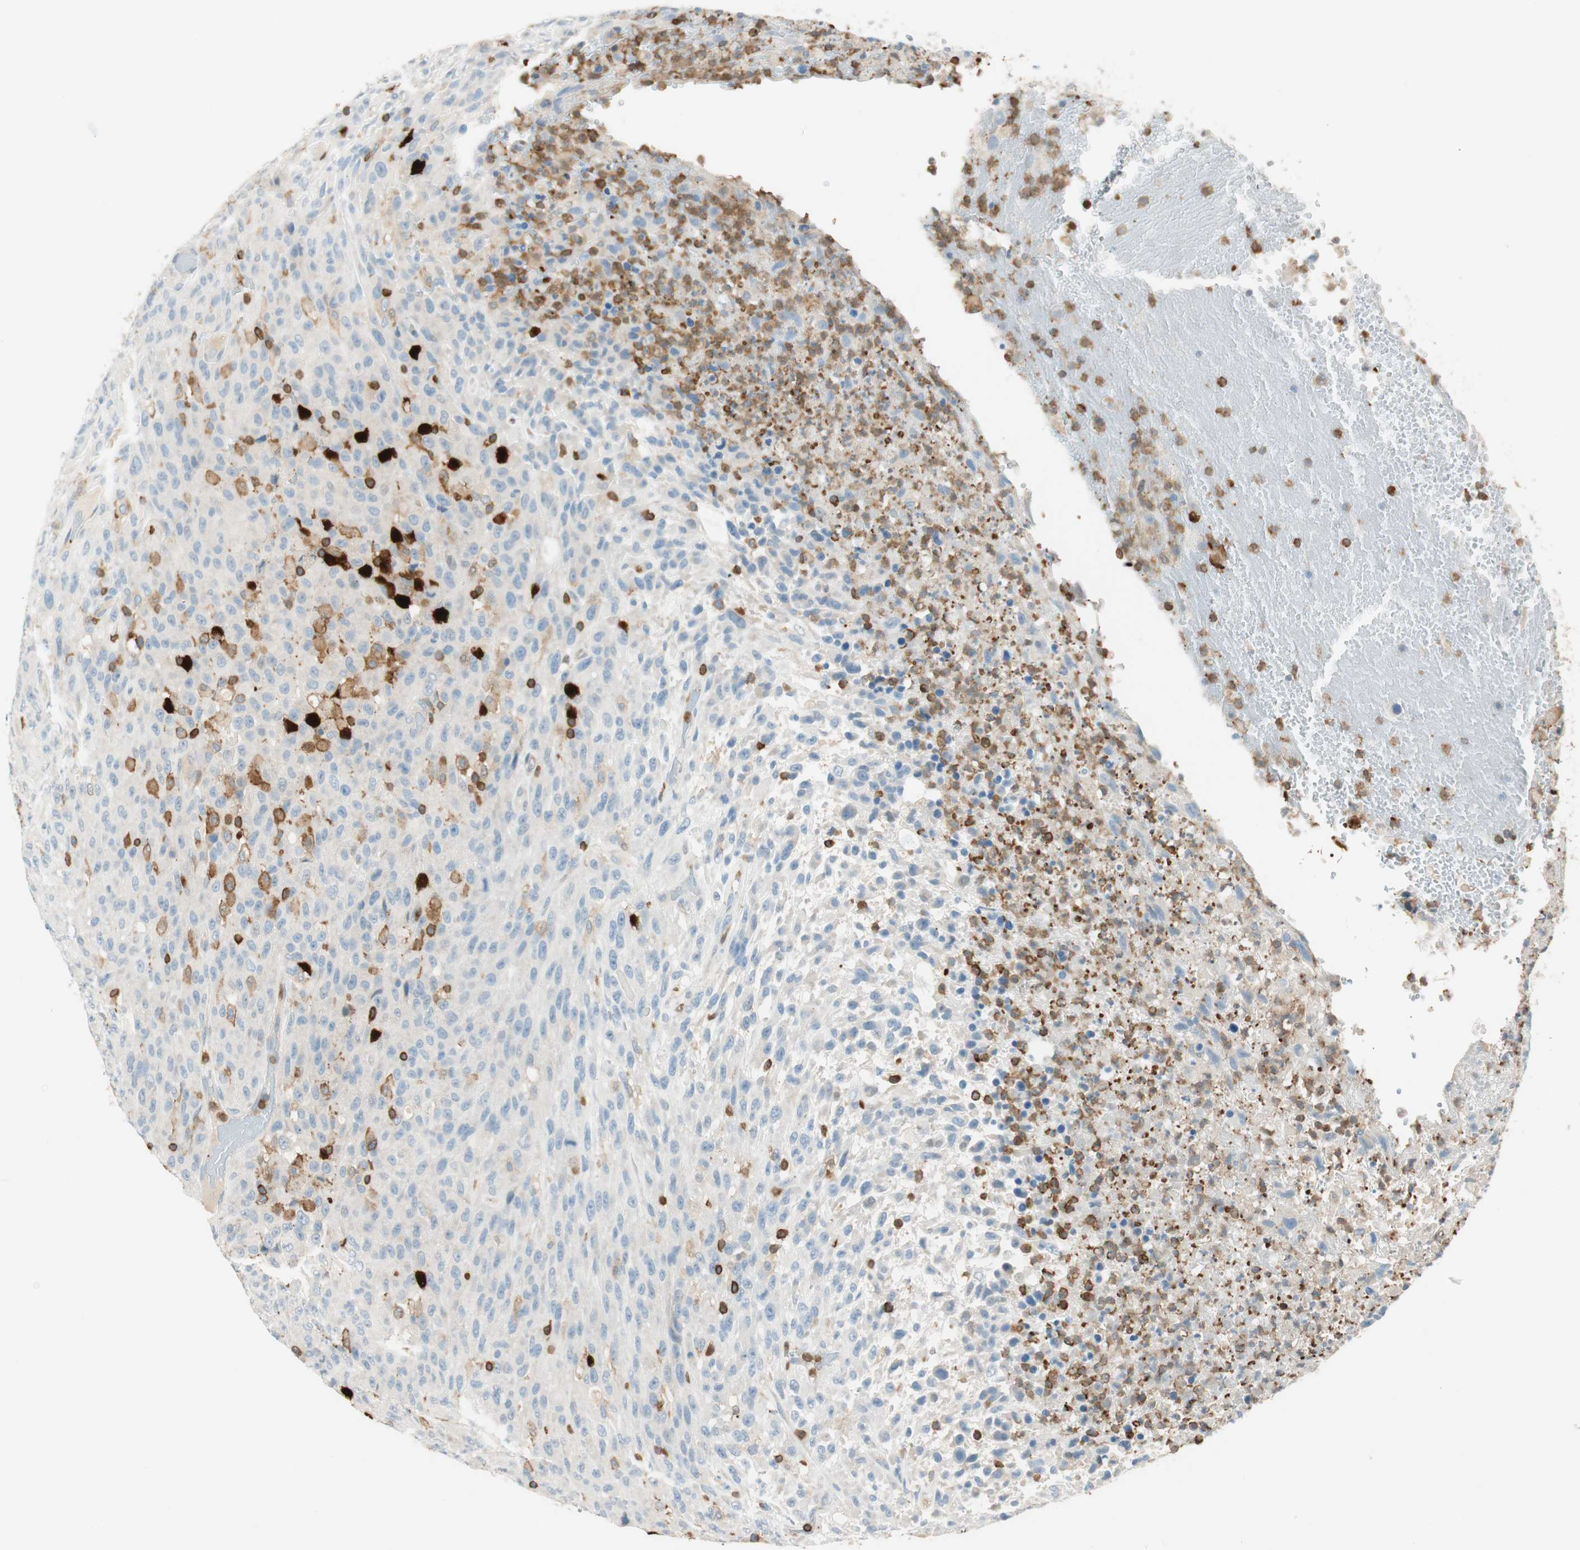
{"staining": {"intensity": "strong", "quantity": "<25%", "location": "cytoplasmic/membranous"}, "tissue": "urothelial cancer", "cell_type": "Tumor cells", "image_type": "cancer", "snomed": [{"axis": "morphology", "description": "Urothelial carcinoma, High grade"}, {"axis": "topography", "description": "Urinary bladder"}], "caption": "Protein staining of urothelial cancer tissue displays strong cytoplasmic/membranous staining in about <25% of tumor cells. (DAB IHC with brightfield microscopy, high magnification).", "gene": "HPGD", "patient": {"sex": "male", "age": 66}}